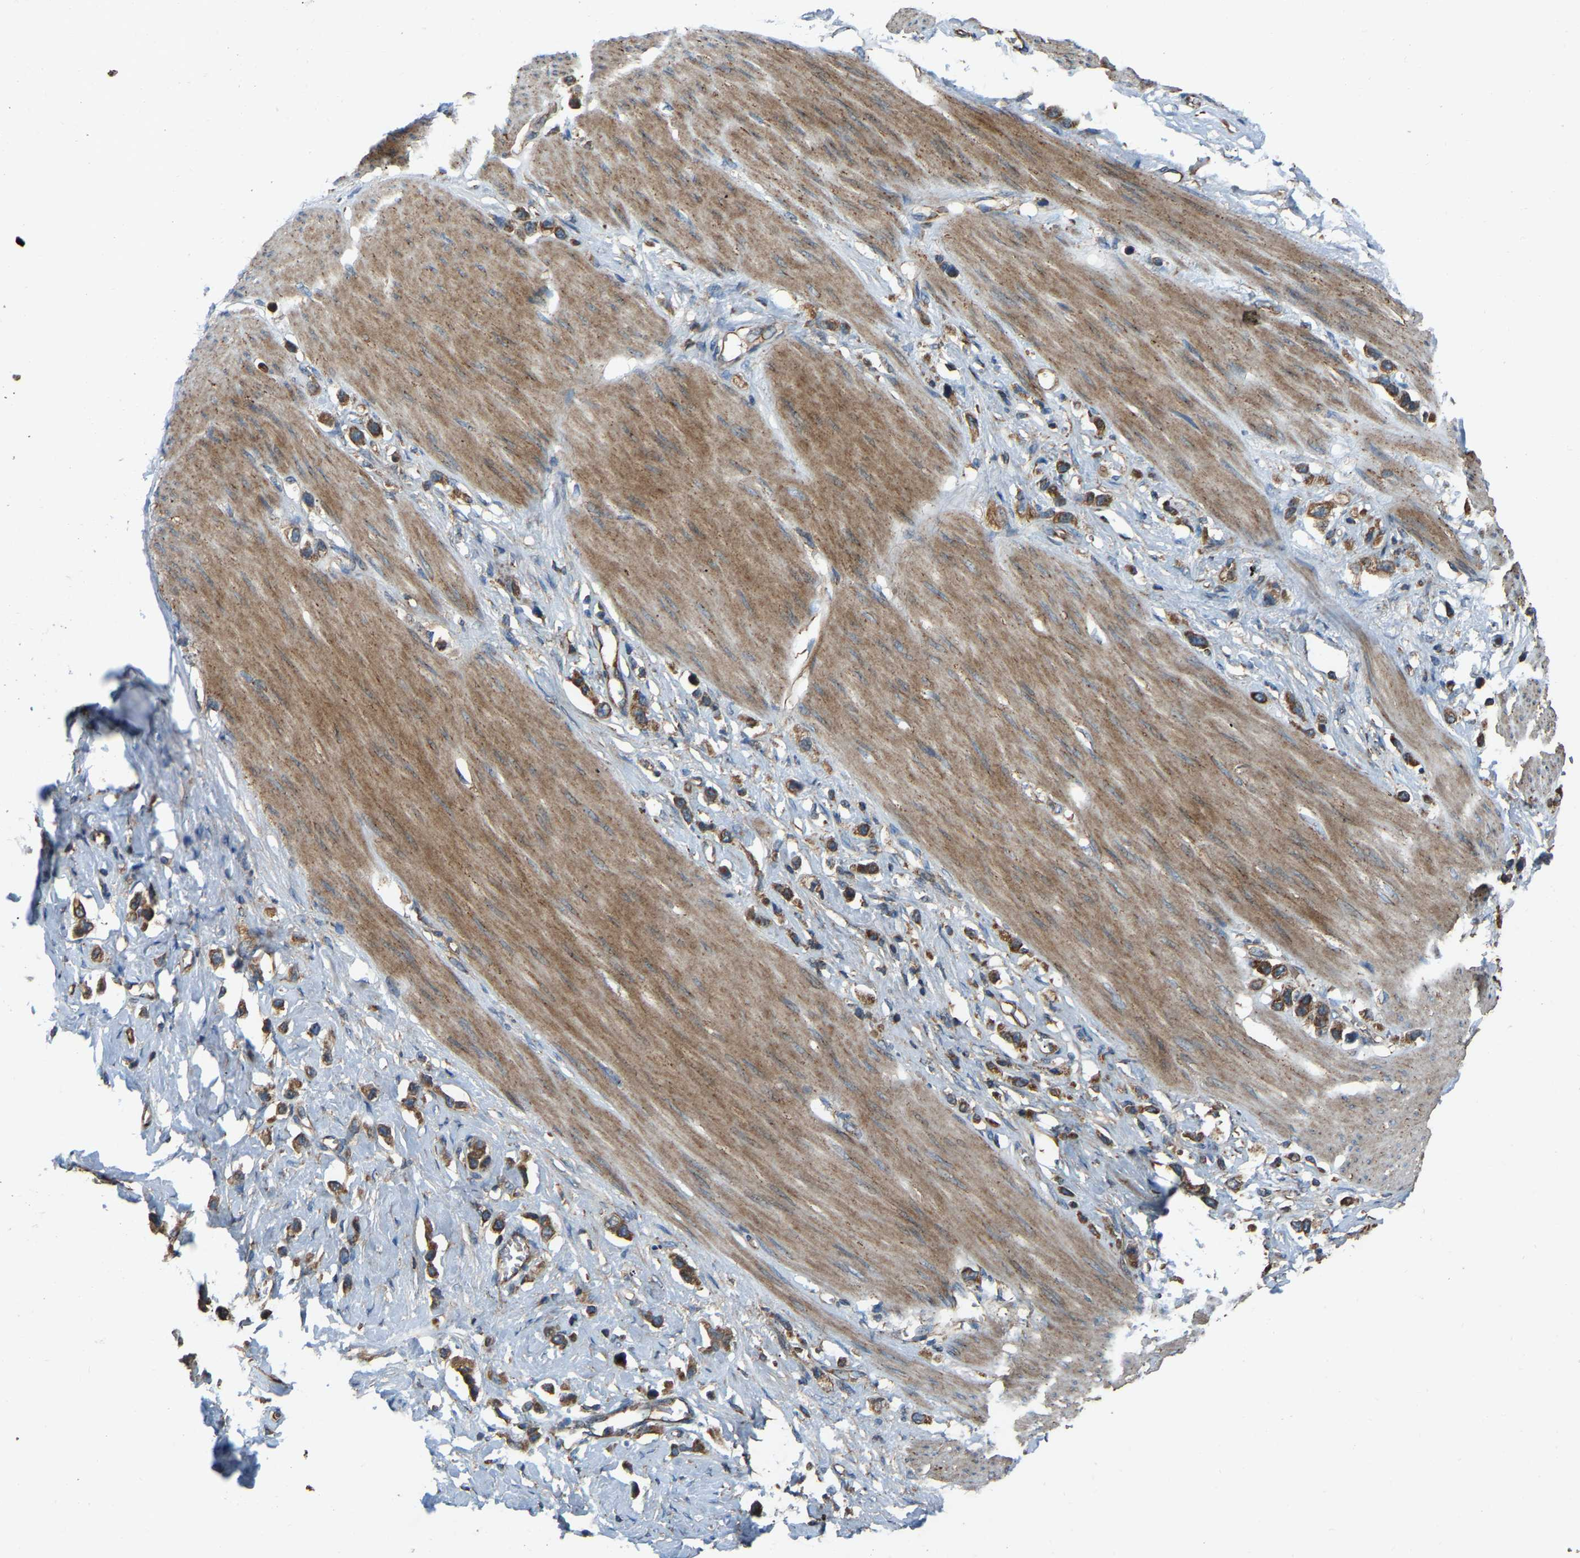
{"staining": {"intensity": "moderate", "quantity": ">75%", "location": "cytoplasmic/membranous"}, "tissue": "stomach cancer", "cell_type": "Tumor cells", "image_type": "cancer", "snomed": [{"axis": "morphology", "description": "Adenocarcinoma, NOS"}, {"axis": "topography", "description": "Stomach"}], "caption": "Protein expression analysis of human adenocarcinoma (stomach) reveals moderate cytoplasmic/membranous positivity in approximately >75% of tumor cells. The staining was performed using DAB (3,3'-diaminobenzidine) to visualize the protein expression in brown, while the nuclei were stained in blue with hematoxylin (Magnification: 20x).", "gene": "SAMD9L", "patient": {"sex": "female", "age": 65}}